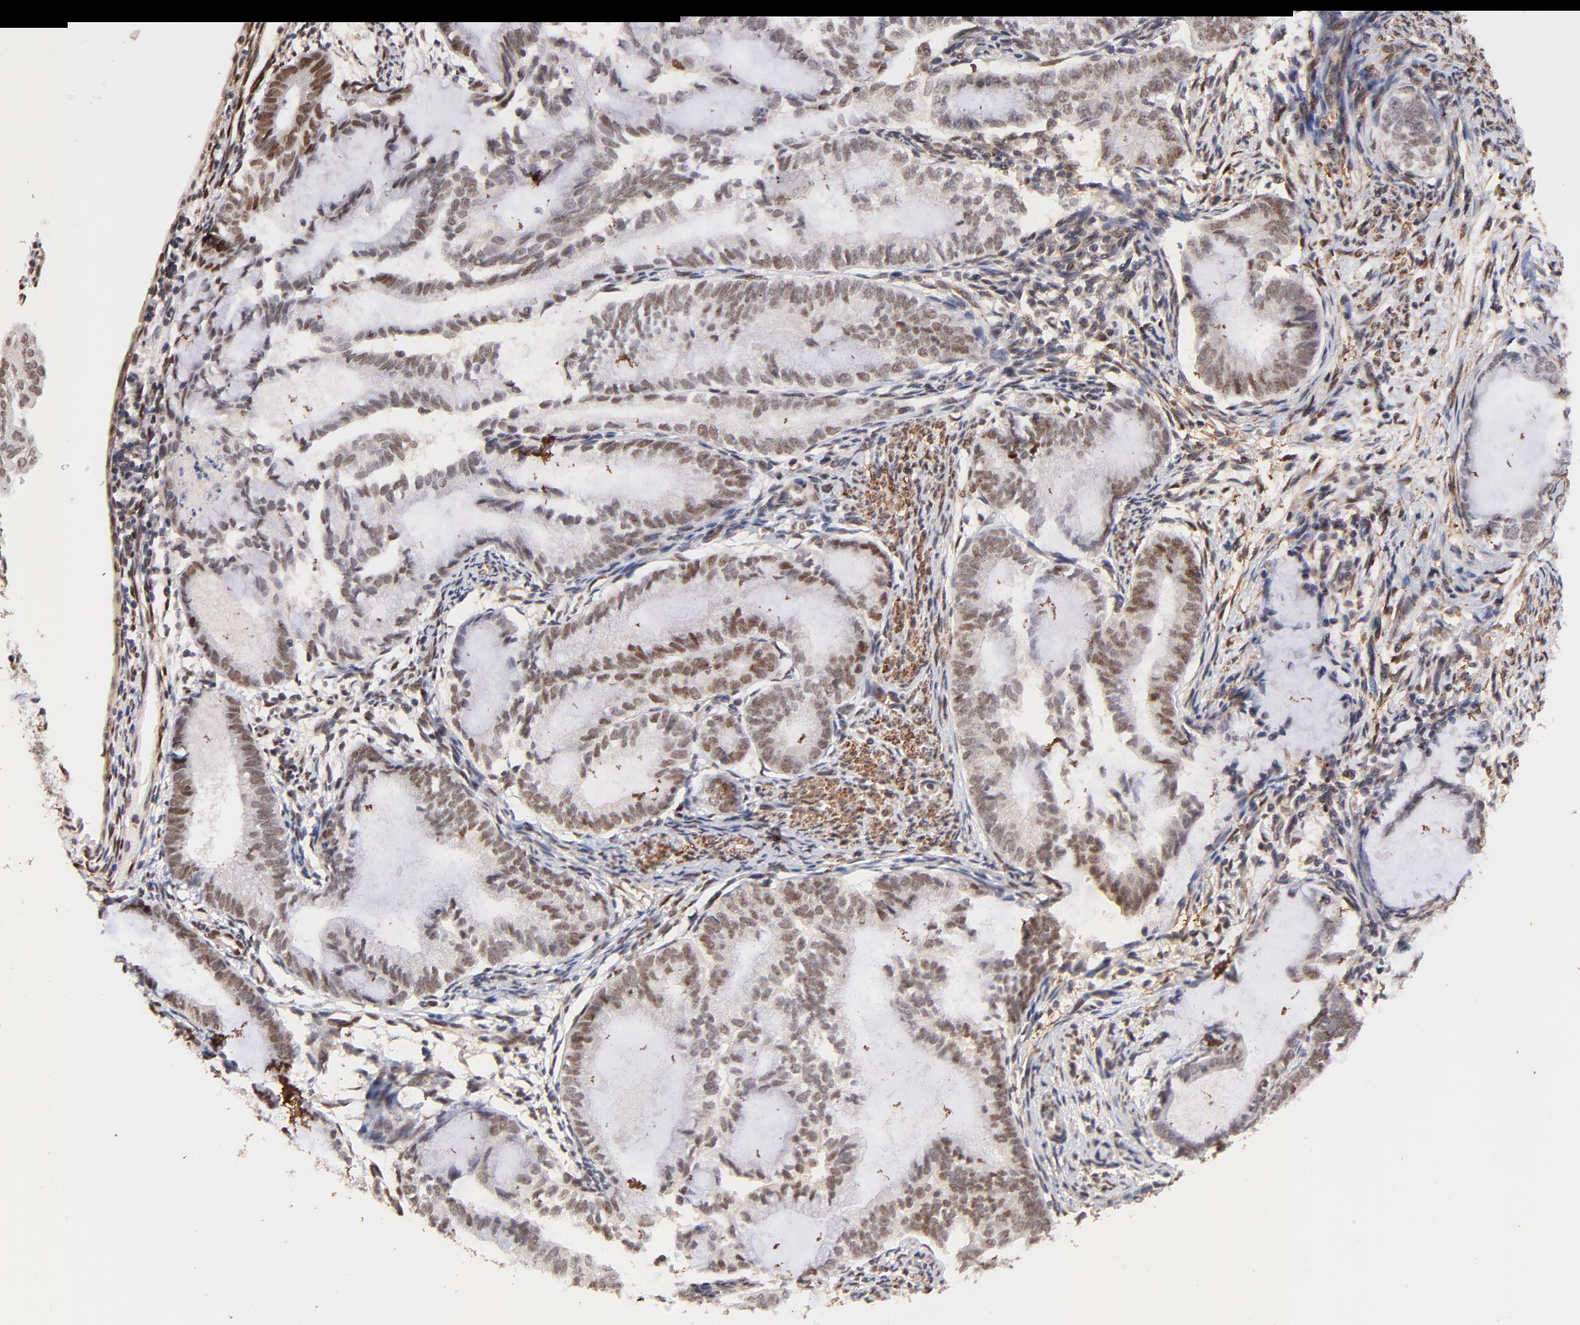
{"staining": {"intensity": "weak", "quantity": "25%-75%", "location": "nuclear"}, "tissue": "endometrial cancer", "cell_type": "Tumor cells", "image_type": "cancer", "snomed": [{"axis": "morphology", "description": "Adenocarcinoma, NOS"}, {"axis": "topography", "description": "Endometrium"}], "caption": "An immunohistochemistry (IHC) micrograph of tumor tissue is shown. Protein staining in brown labels weak nuclear positivity in endometrial cancer within tumor cells.", "gene": "ZFP92", "patient": {"sex": "female", "age": 63}}